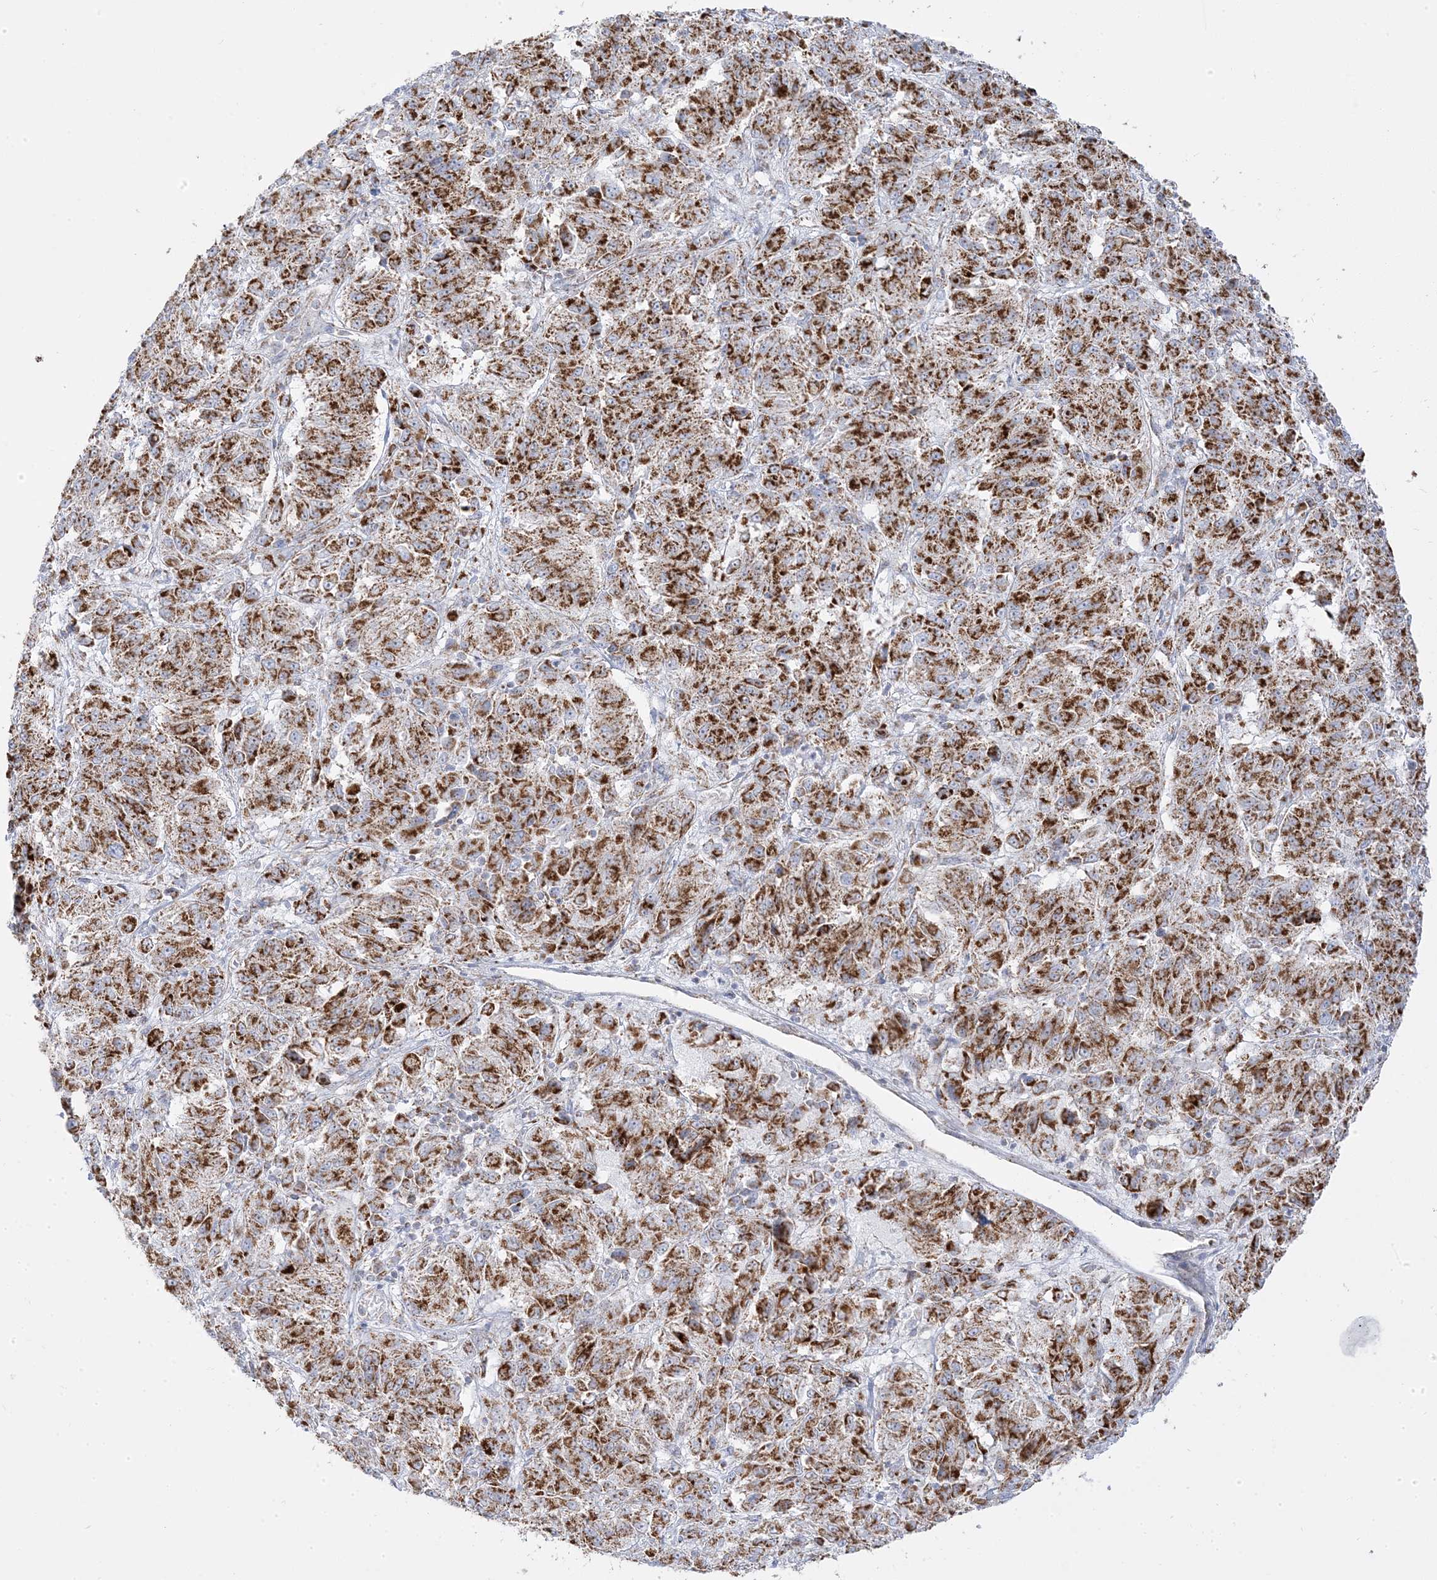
{"staining": {"intensity": "strong", "quantity": ">75%", "location": "cytoplasmic/membranous"}, "tissue": "melanoma", "cell_type": "Tumor cells", "image_type": "cancer", "snomed": [{"axis": "morphology", "description": "Malignant melanoma, Metastatic site"}, {"axis": "topography", "description": "Lung"}], "caption": "IHC image of neoplastic tissue: human melanoma stained using immunohistochemistry (IHC) exhibits high levels of strong protein expression localized specifically in the cytoplasmic/membranous of tumor cells, appearing as a cytoplasmic/membranous brown color.", "gene": "PCCB", "patient": {"sex": "male", "age": 64}}